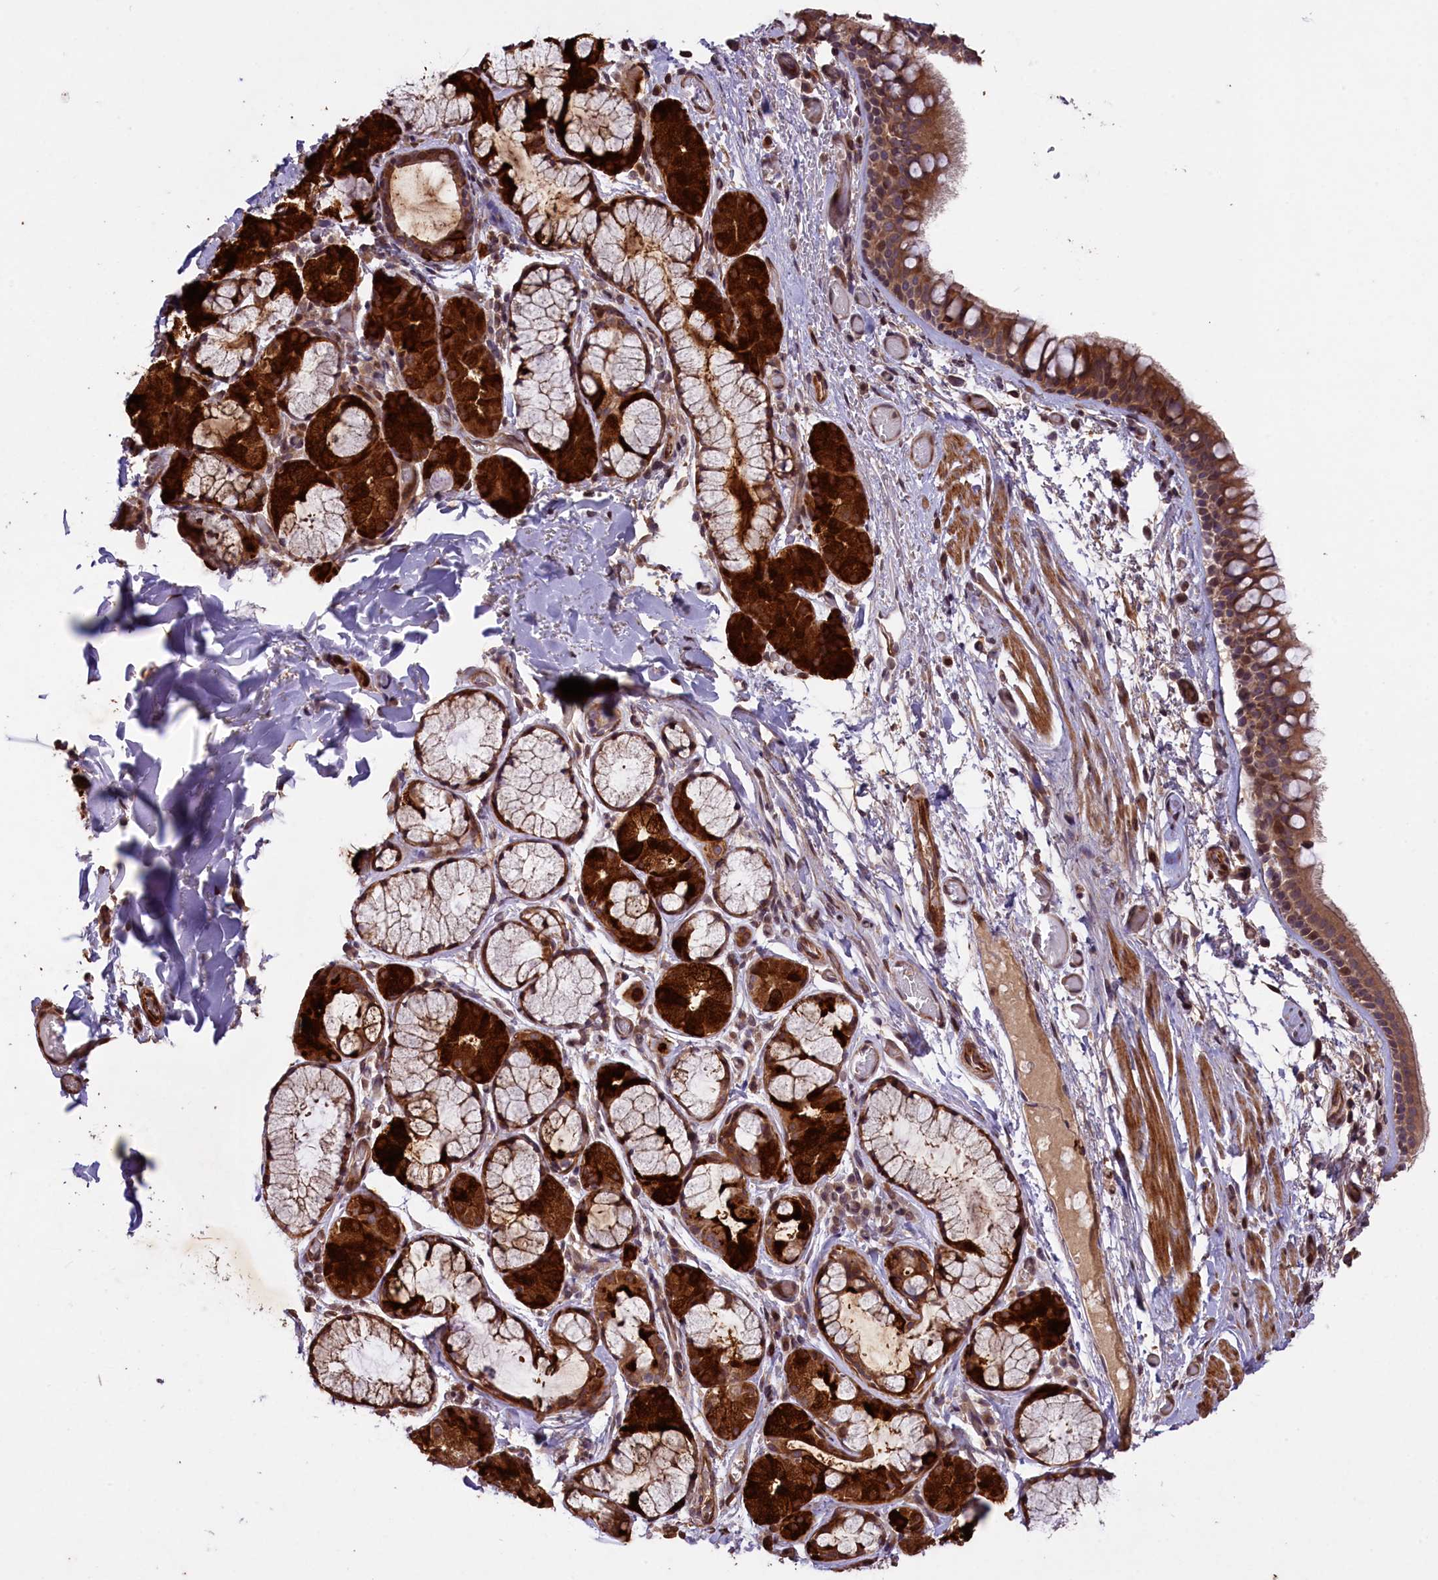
{"staining": {"intensity": "moderate", "quantity": ">75%", "location": "cytoplasmic/membranous"}, "tissue": "bronchus", "cell_type": "Respiratory epithelial cells", "image_type": "normal", "snomed": [{"axis": "morphology", "description": "Normal tissue, NOS"}, {"axis": "topography", "description": "Bronchus"}], "caption": "The image exhibits staining of benign bronchus, revealing moderate cytoplasmic/membranous protein expression (brown color) within respiratory epithelial cells.", "gene": "DNAJB9", "patient": {"sex": "male", "age": 65}}